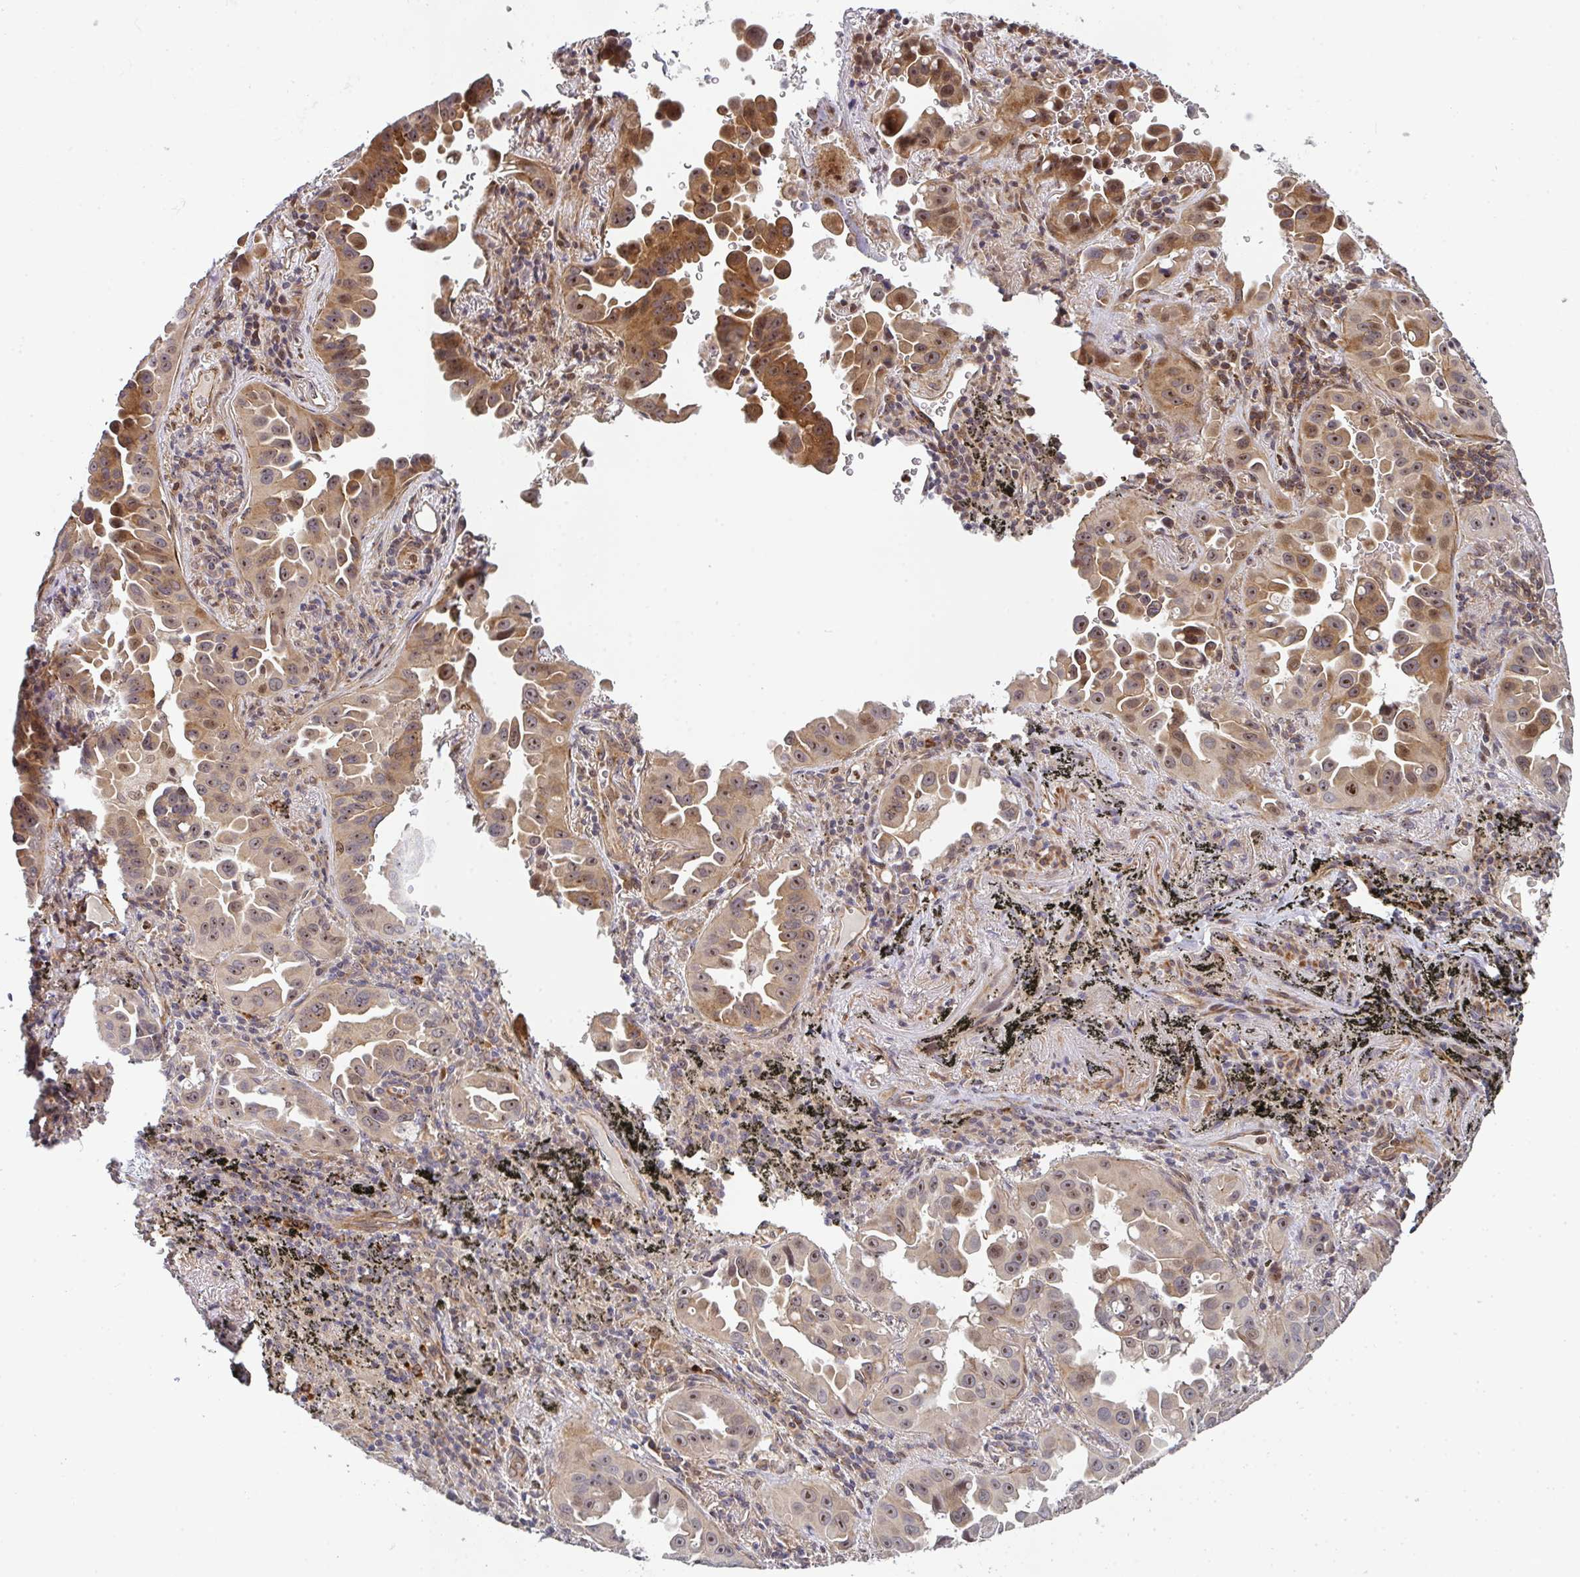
{"staining": {"intensity": "moderate", "quantity": ">75%", "location": "cytoplasmic/membranous,nuclear"}, "tissue": "lung cancer", "cell_type": "Tumor cells", "image_type": "cancer", "snomed": [{"axis": "morphology", "description": "Adenocarcinoma, NOS"}, {"axis": "topography", "description": "Lung"}], "caption": "Lung cancer (adenocarcinoma) tissue displays moderate cytoplasmic/membranous and nuclear expression in about >75% of tumor cells, visualized by immunohistochemistry.", "gene": "SIMC1", "patient": {"sex": "male", "age": 68}}